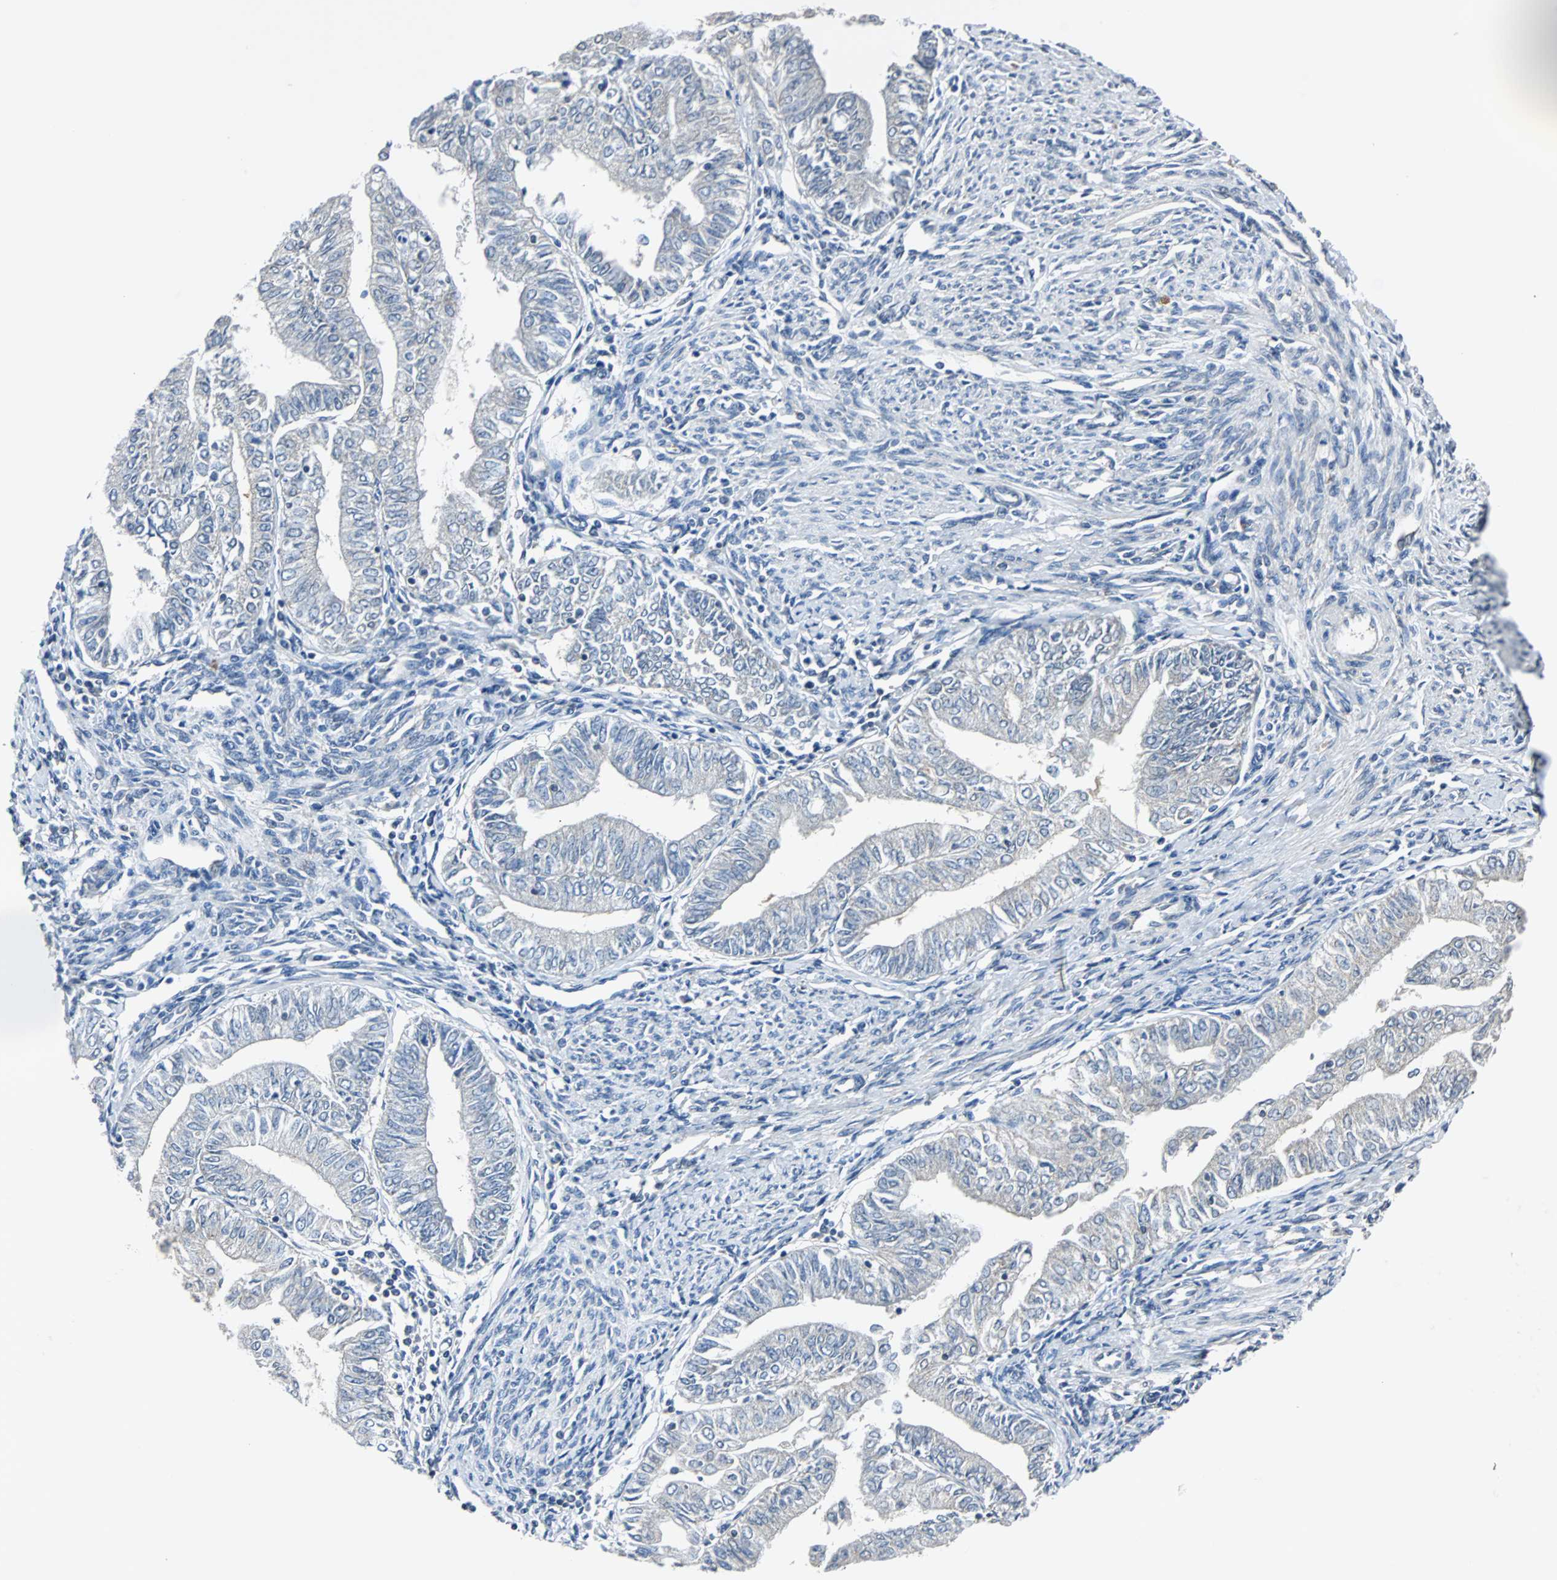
{"staining": {"intensity": "negative", "quantity": "none", "location": "none"}, "tissue": "endometrial cancer", "cell_type": "Tumor cells", "image_type": "cancer", "snomed": [{"axis": "morphology", "description": "Adenocarcinoma, NOS"}, {"axis": "topography", "description": "Endometrium"}], "caption": "Tumor cells are negative for protein expression in human adenocarcinoma (endometrial). The staining is performed using DAB brown chromogen with nuclei counter-stained in using hematoxylin.", "gene": "ZHX2", "patient": {"sex": "female", "age": 66}}